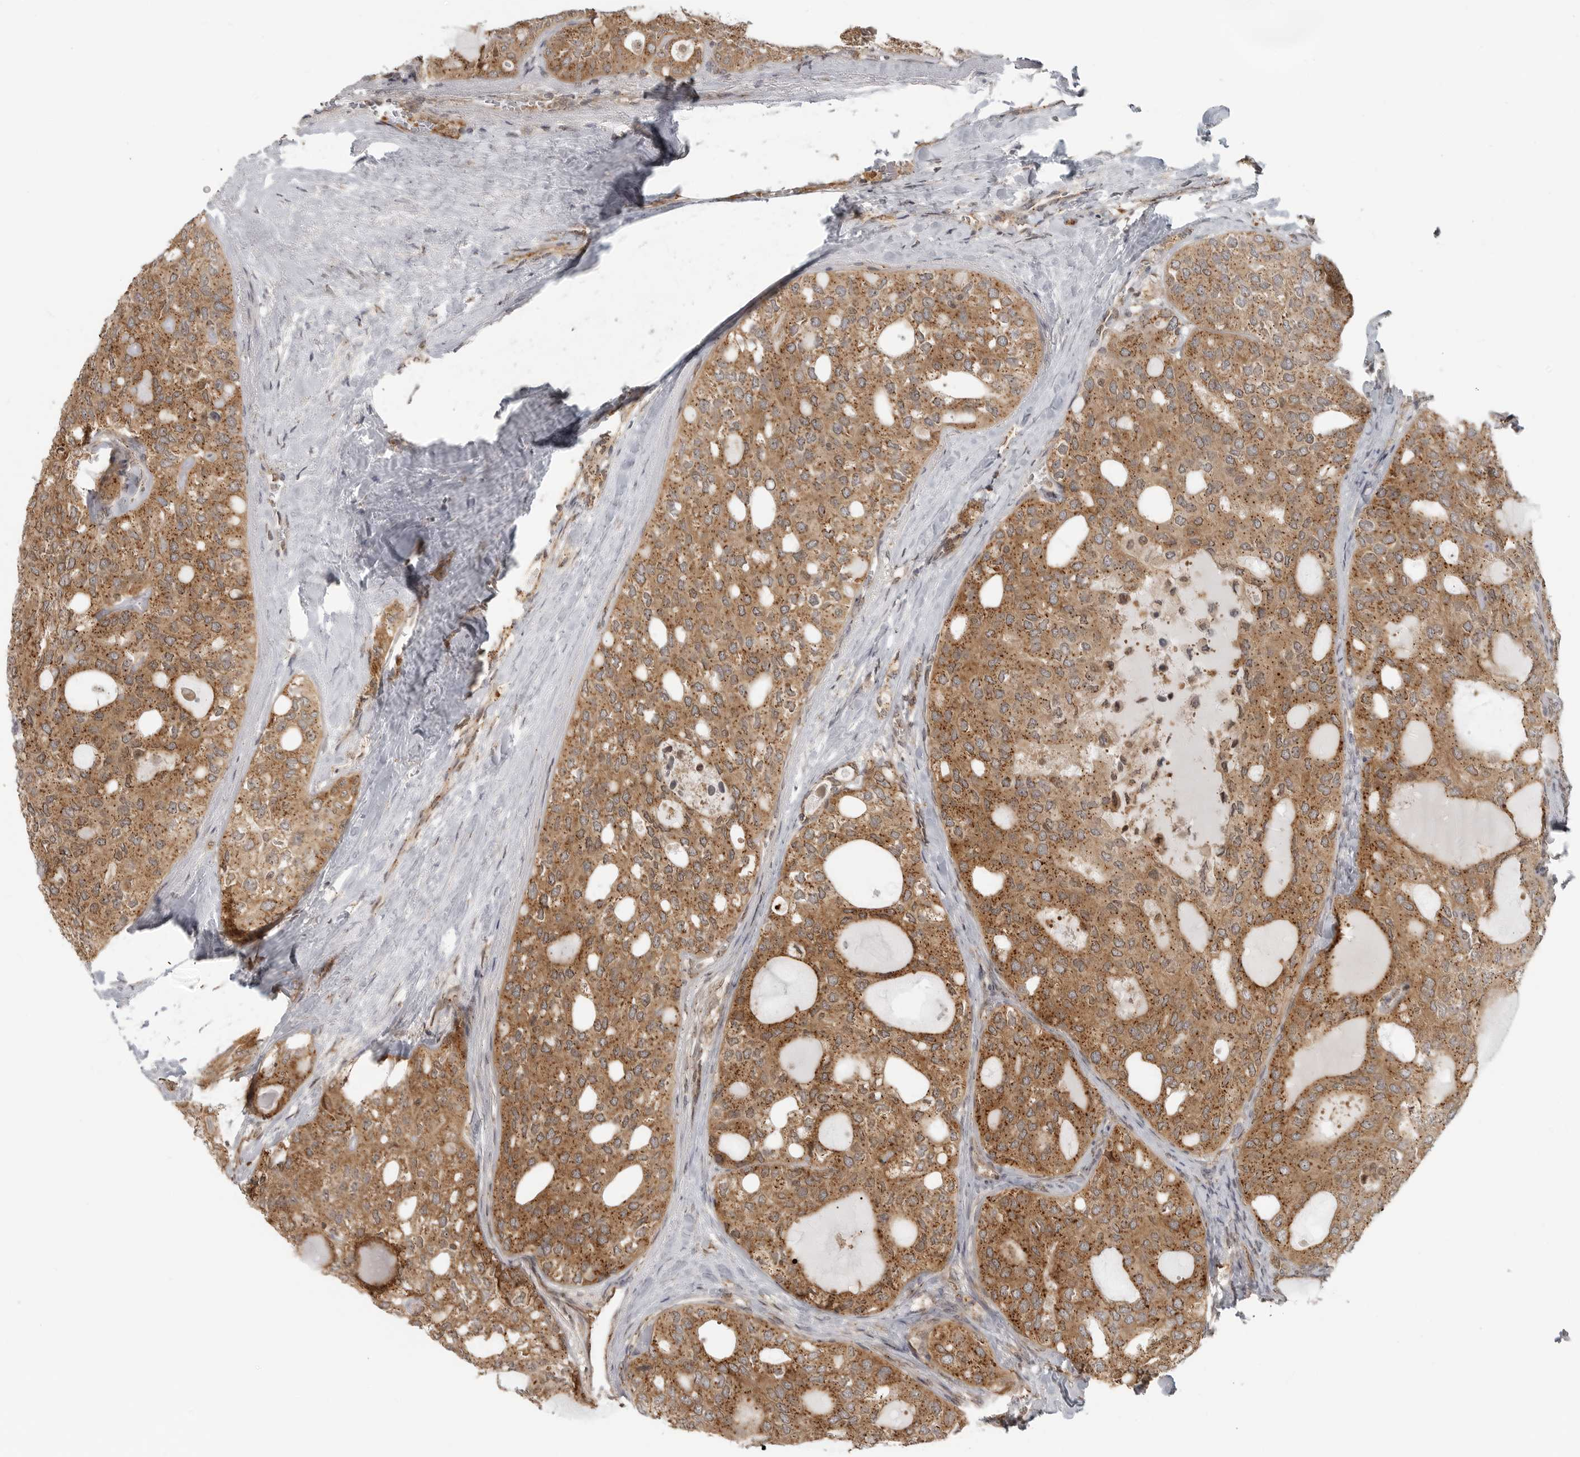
{"staining": {"intensity": "moderate", "quantity": ">75%", "location": "cytoplasmic/membranous,nuclear"}, "tissue": "thyroid cancer", "cell_type": "Tumor cells", "image_type": "cancer", "snomed": [{"axis": "morphology", "description": "Follicular adenoma carcinoma, NOS"}, {"axis": "topography", "description": "Thyroid gland"}], "caption": "Immunohistochemical staining of thyroid follicular adenoma carcinoma shows medium levels of moderate cytoplasmic/membranous and nuclear protein staining in approximately >75% of tumor cells.", "gene": "COPA", "patient": {"sex": "male", "age": 75}}